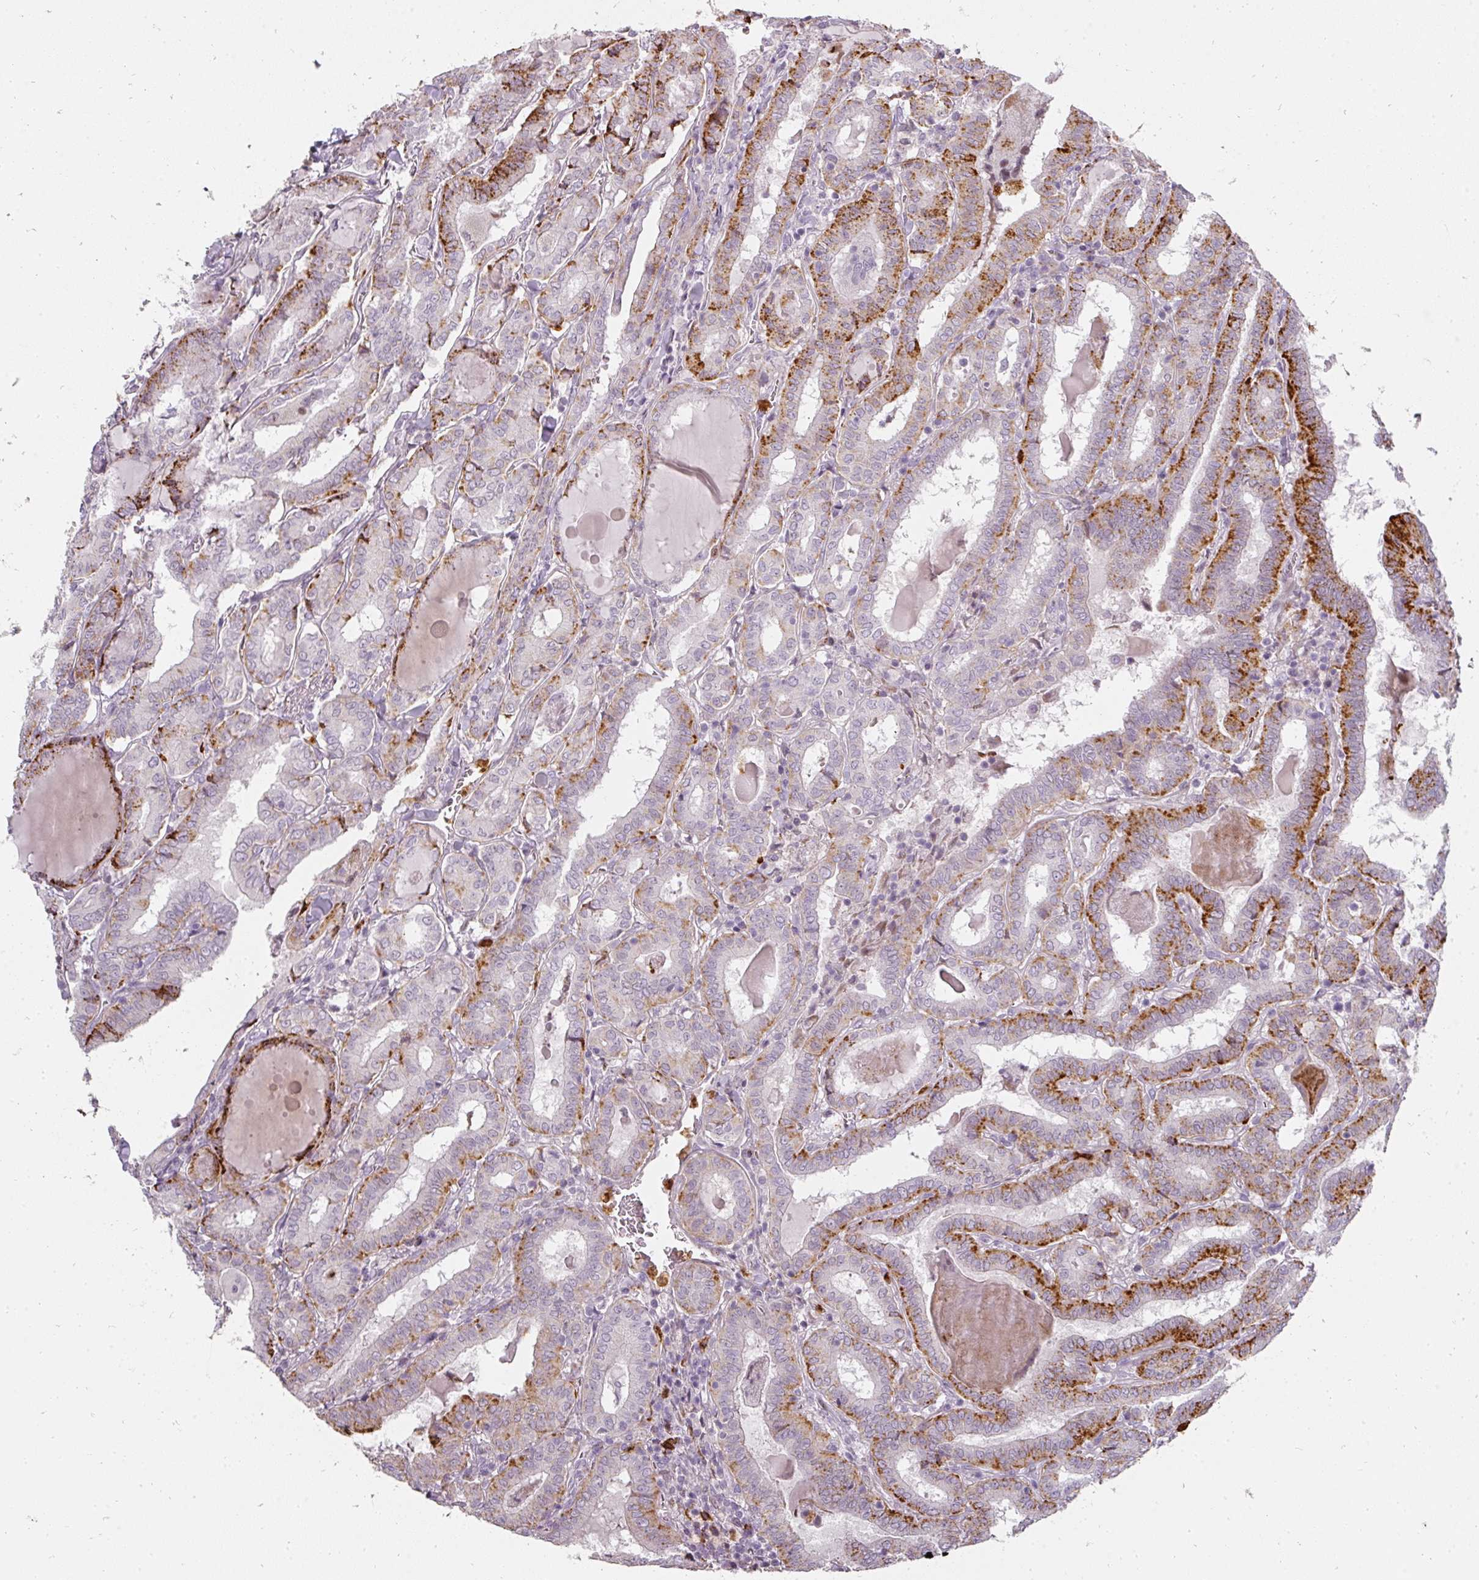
{"staining": {"intensity": "strong", "quantity": "25%-75%", "location": "cytoplasmic/membranous"}, "tissue": "thyroid cancer", "cell_type": "Tumor cells", "image_type": "cancer", "snomed": [{"axis": "morphology", "description": "Papillary adenocarcinoma, NOS"}, {"axis": "topography", "description": "Thyroid gland"}], "caption": "This photomicrograph reveals thyroid cancer stained with IHC to label a protein in brown. The cytoplasmic/membranous of tumor cells show strong positivity for the protein. Nuclei are counter-stained blue.", "gene": "BIK", "patient": {"sex": "female", "age": 72}}